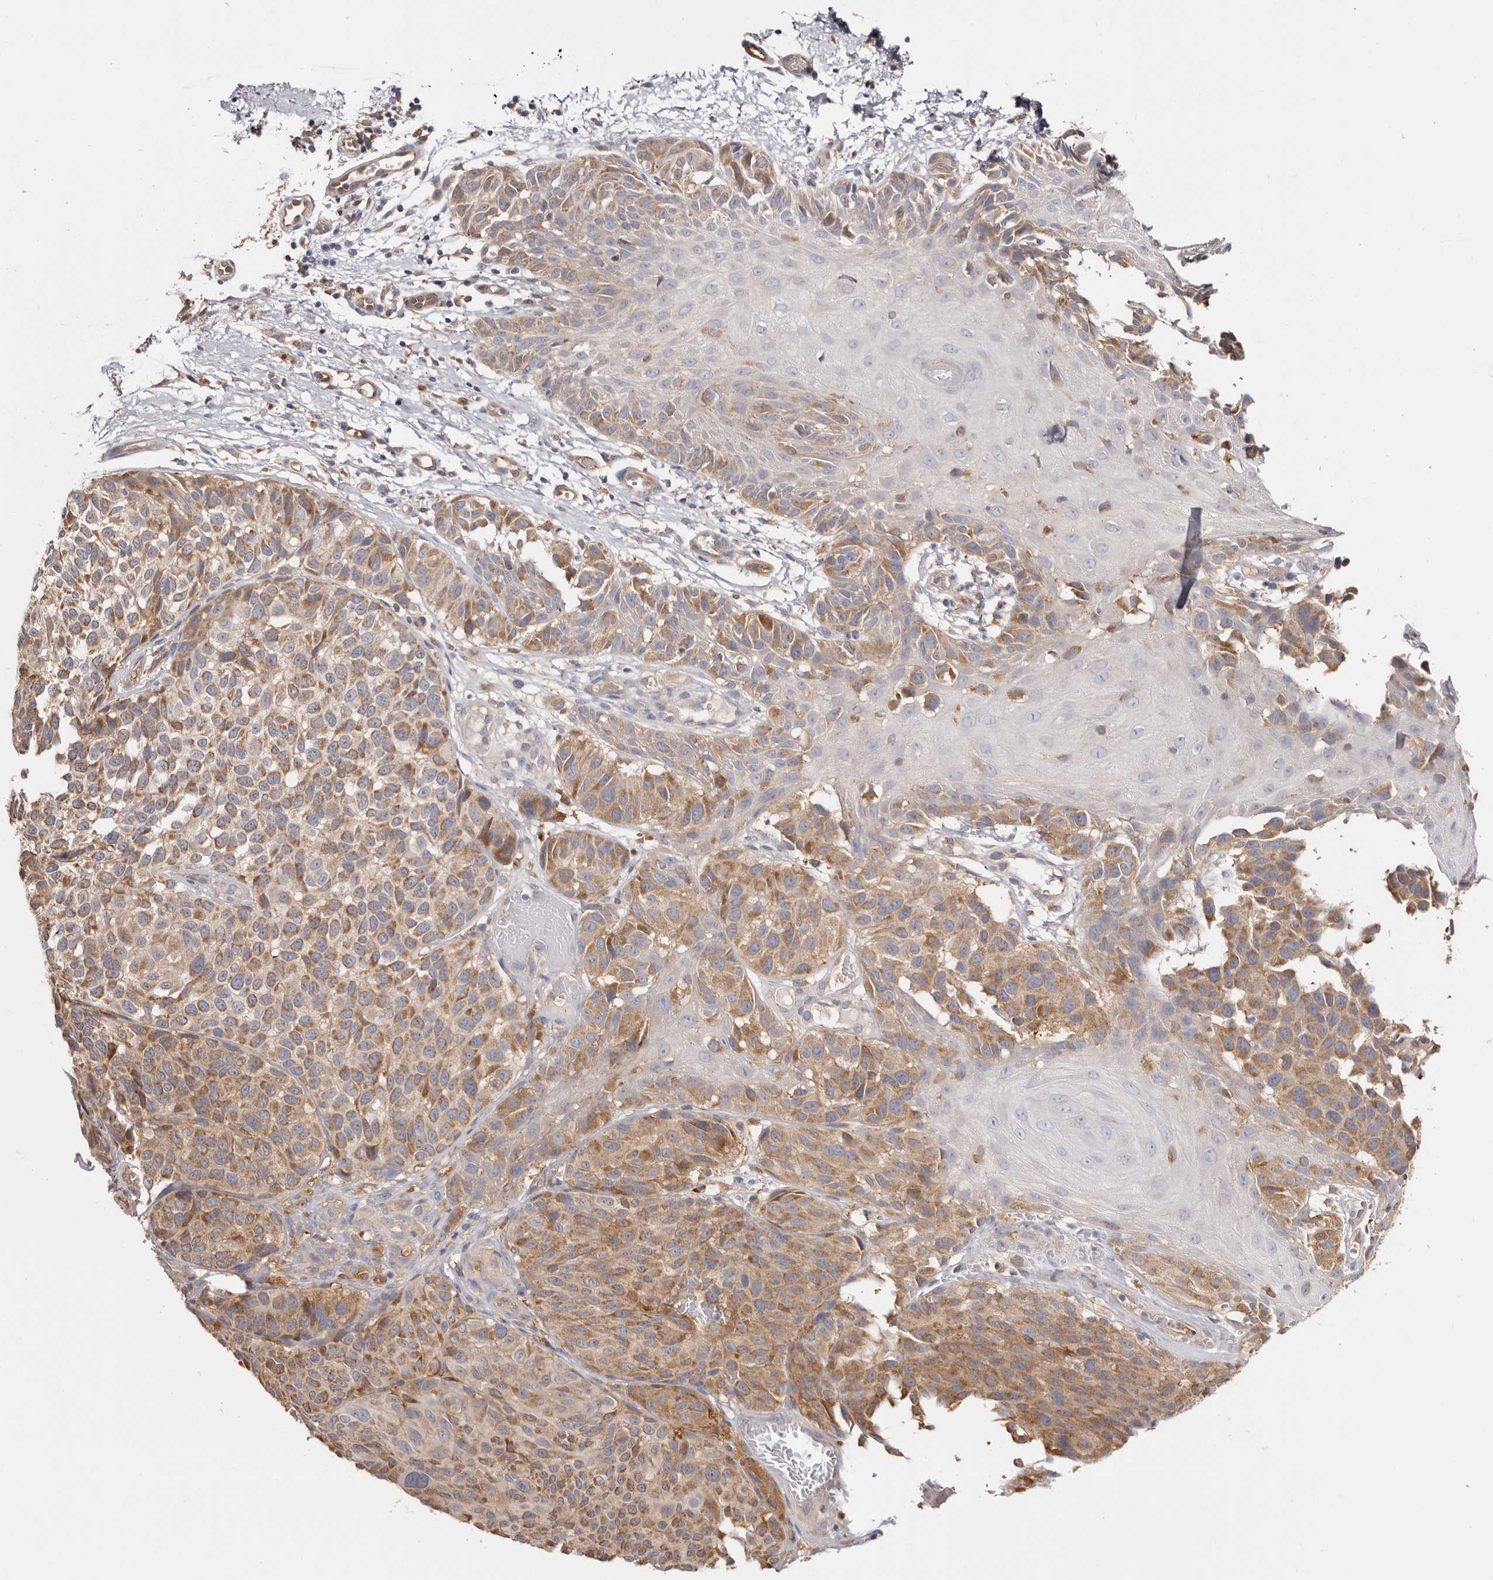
{"staining": {"intensity": "moderate", "quantity": ">75%", "location": "cytoplasmic/membranous"}, "tissue": "melanoma", "cell_type": "Tumor cells", "image_type": "cancer", "snomed": [{"axis": "morphology", "description": "Malignant melanoma, NOS"}, {"axis": "topography", "description": "Skin"}], "caption": "A brown stain labels moderate cytoplasmic/membranous positivity of a protein in malignant melanoma tumor cells.", "gene": "LAP3", "patient": {"sex": "male", "age": 83}}